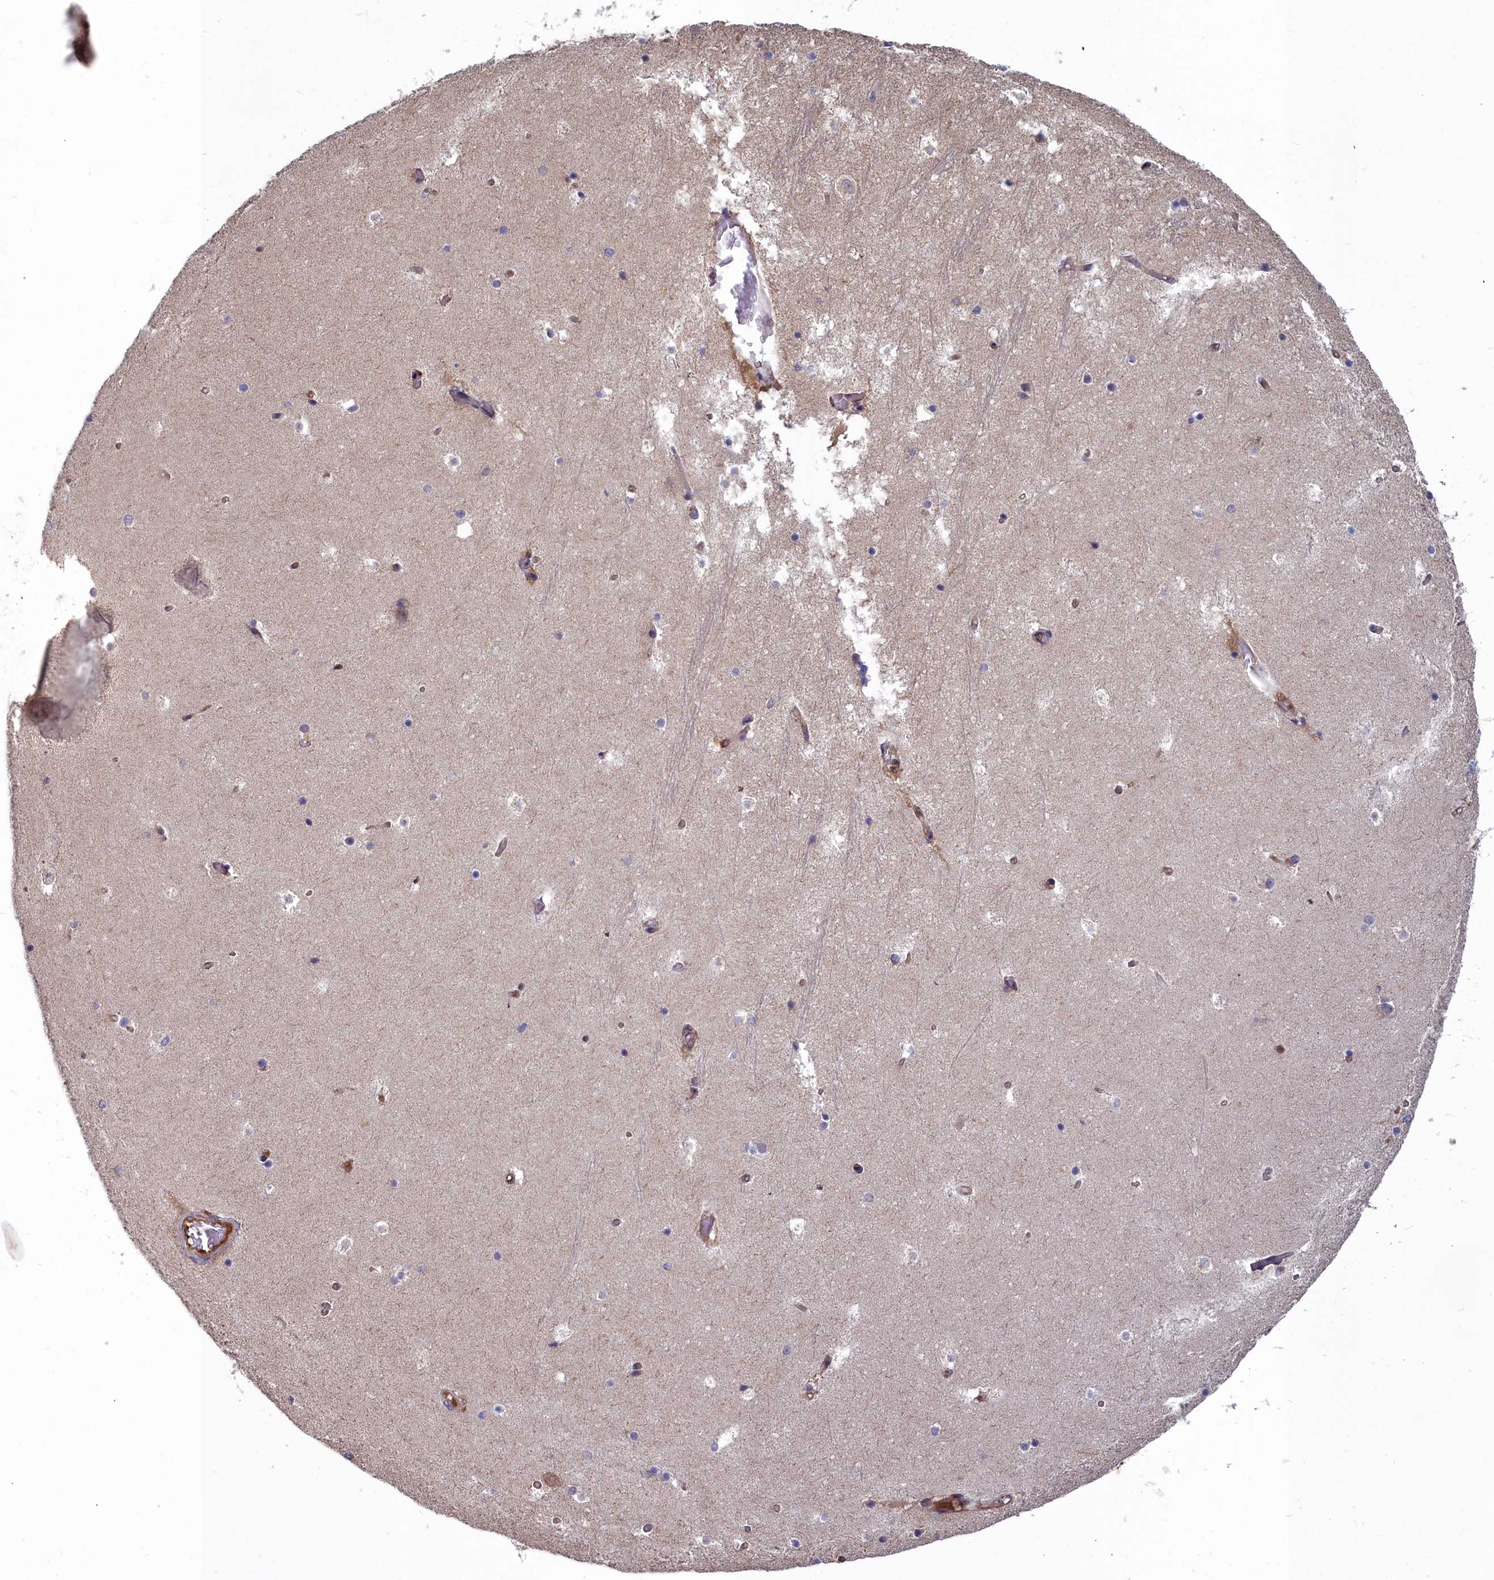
{"staining": {"intensity": "negative", "quantity": "none", "location": "none"}, "tissue": "hippocampus", "cell_type": "Glial cells", "image_type": "normal", "snomed": [{"axis": "morphology", "description": "Normal tissue, NOS"}, {"axis": "topography", "description": "Hippocampus"}], "caption": "Glial cells show no significant staining in normal hippocampus. Nuclei are stained in blue.", "gene": "GFRA2", "patient": {"sex": "female", "age": 52}}